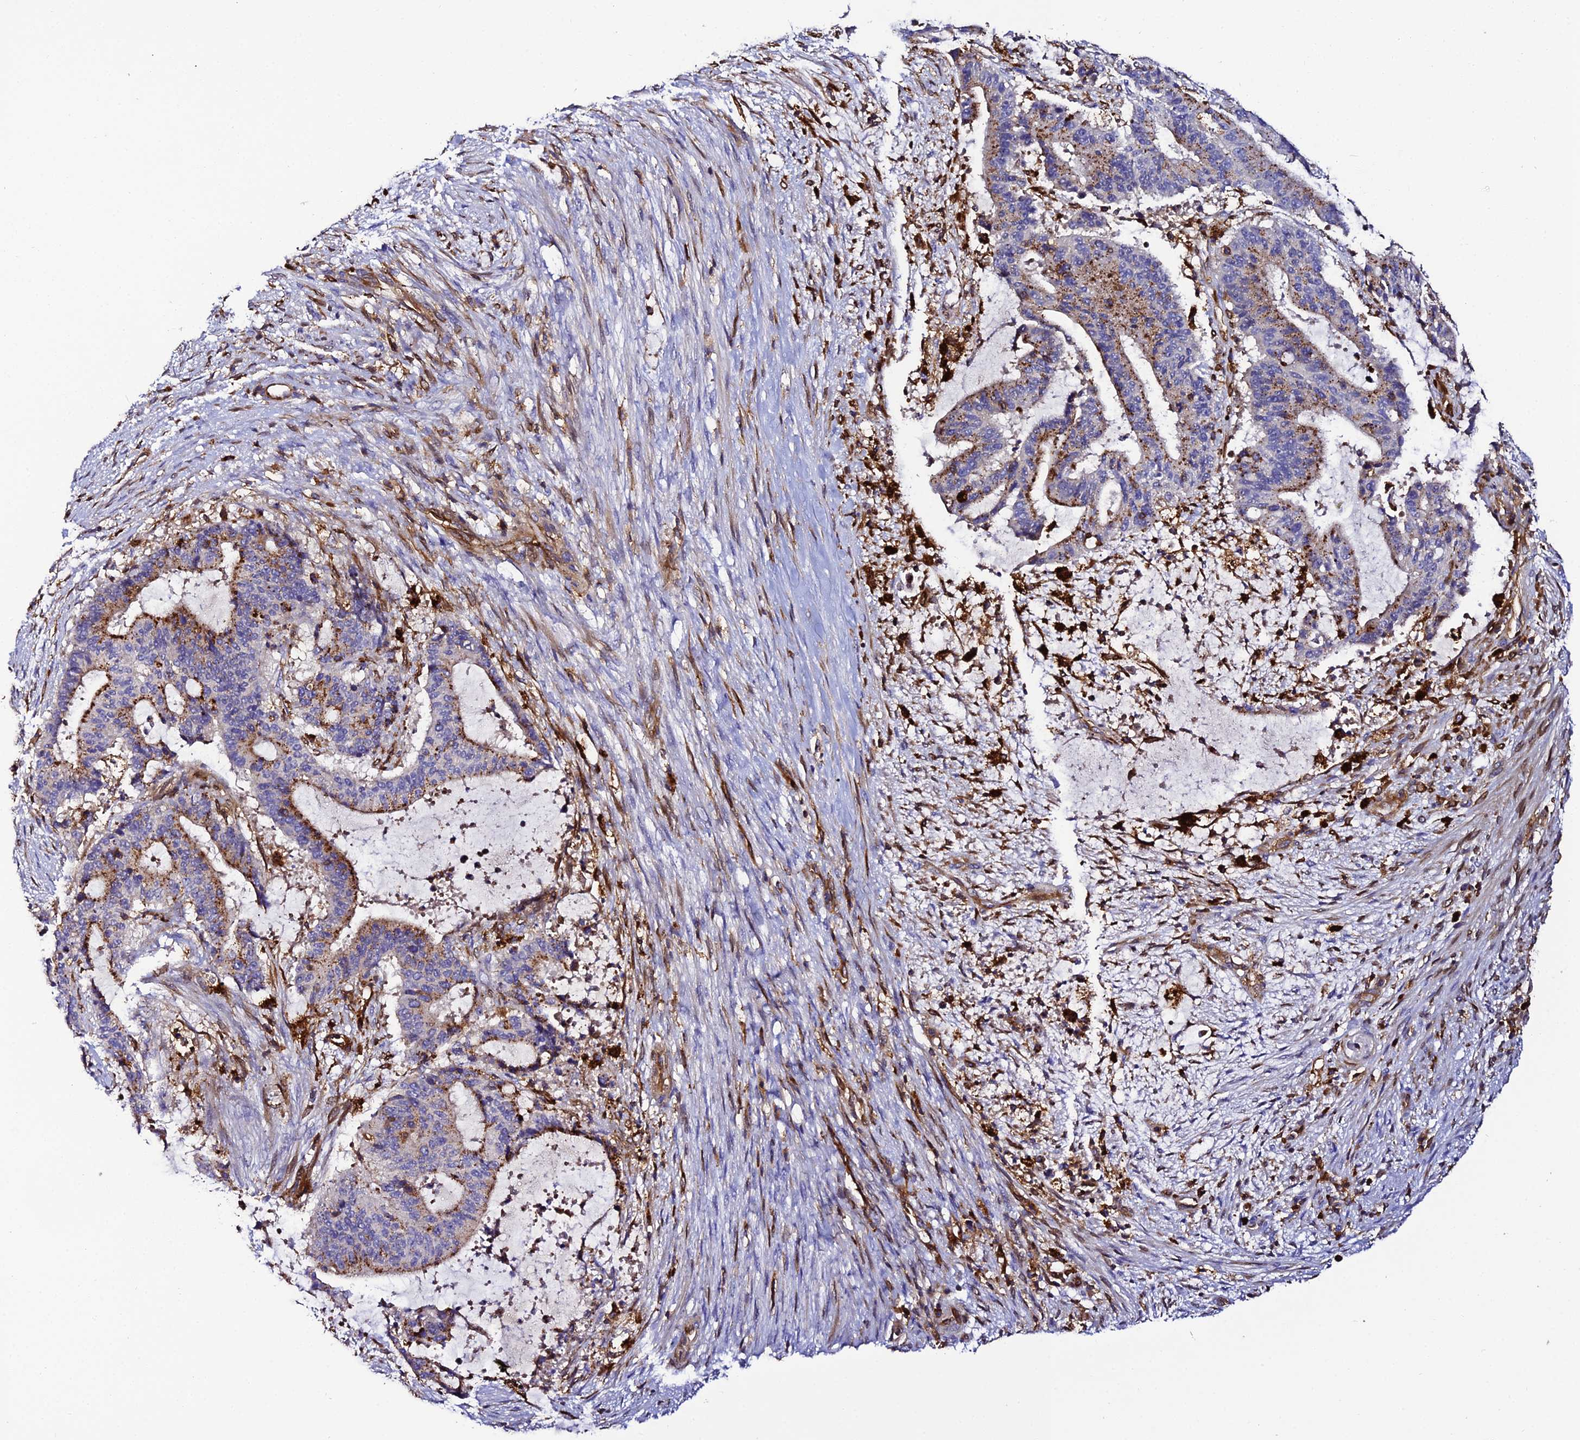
{"staining": {"intensity": "moderate", "quantity": "25%-75%", "location": "cytoplasmic/membranous"}, "tissue": "liver cancer", "cell_type": "Tumor cells", "image_type": "cancer", "snomed": [{"axis": "morphology", "description": "Normal tissue, NOS"}, {"axis": "morphology", "description": "Cholangiocarcinoma"}, {"axis": "topography", "description": "Liver"}, {"axis": "topography", "description": "Peripheral nerve tissue"}], "caption": "Approximately 25%-75% of tumor cells in liver cholangiocarcinoma exhibit moderate cytoplasmic/membranous protein positivity as visualized by brown immunohistochemical staining.", "gene": "TRPV2", "patient": {"sex": "female", "age": 73}}